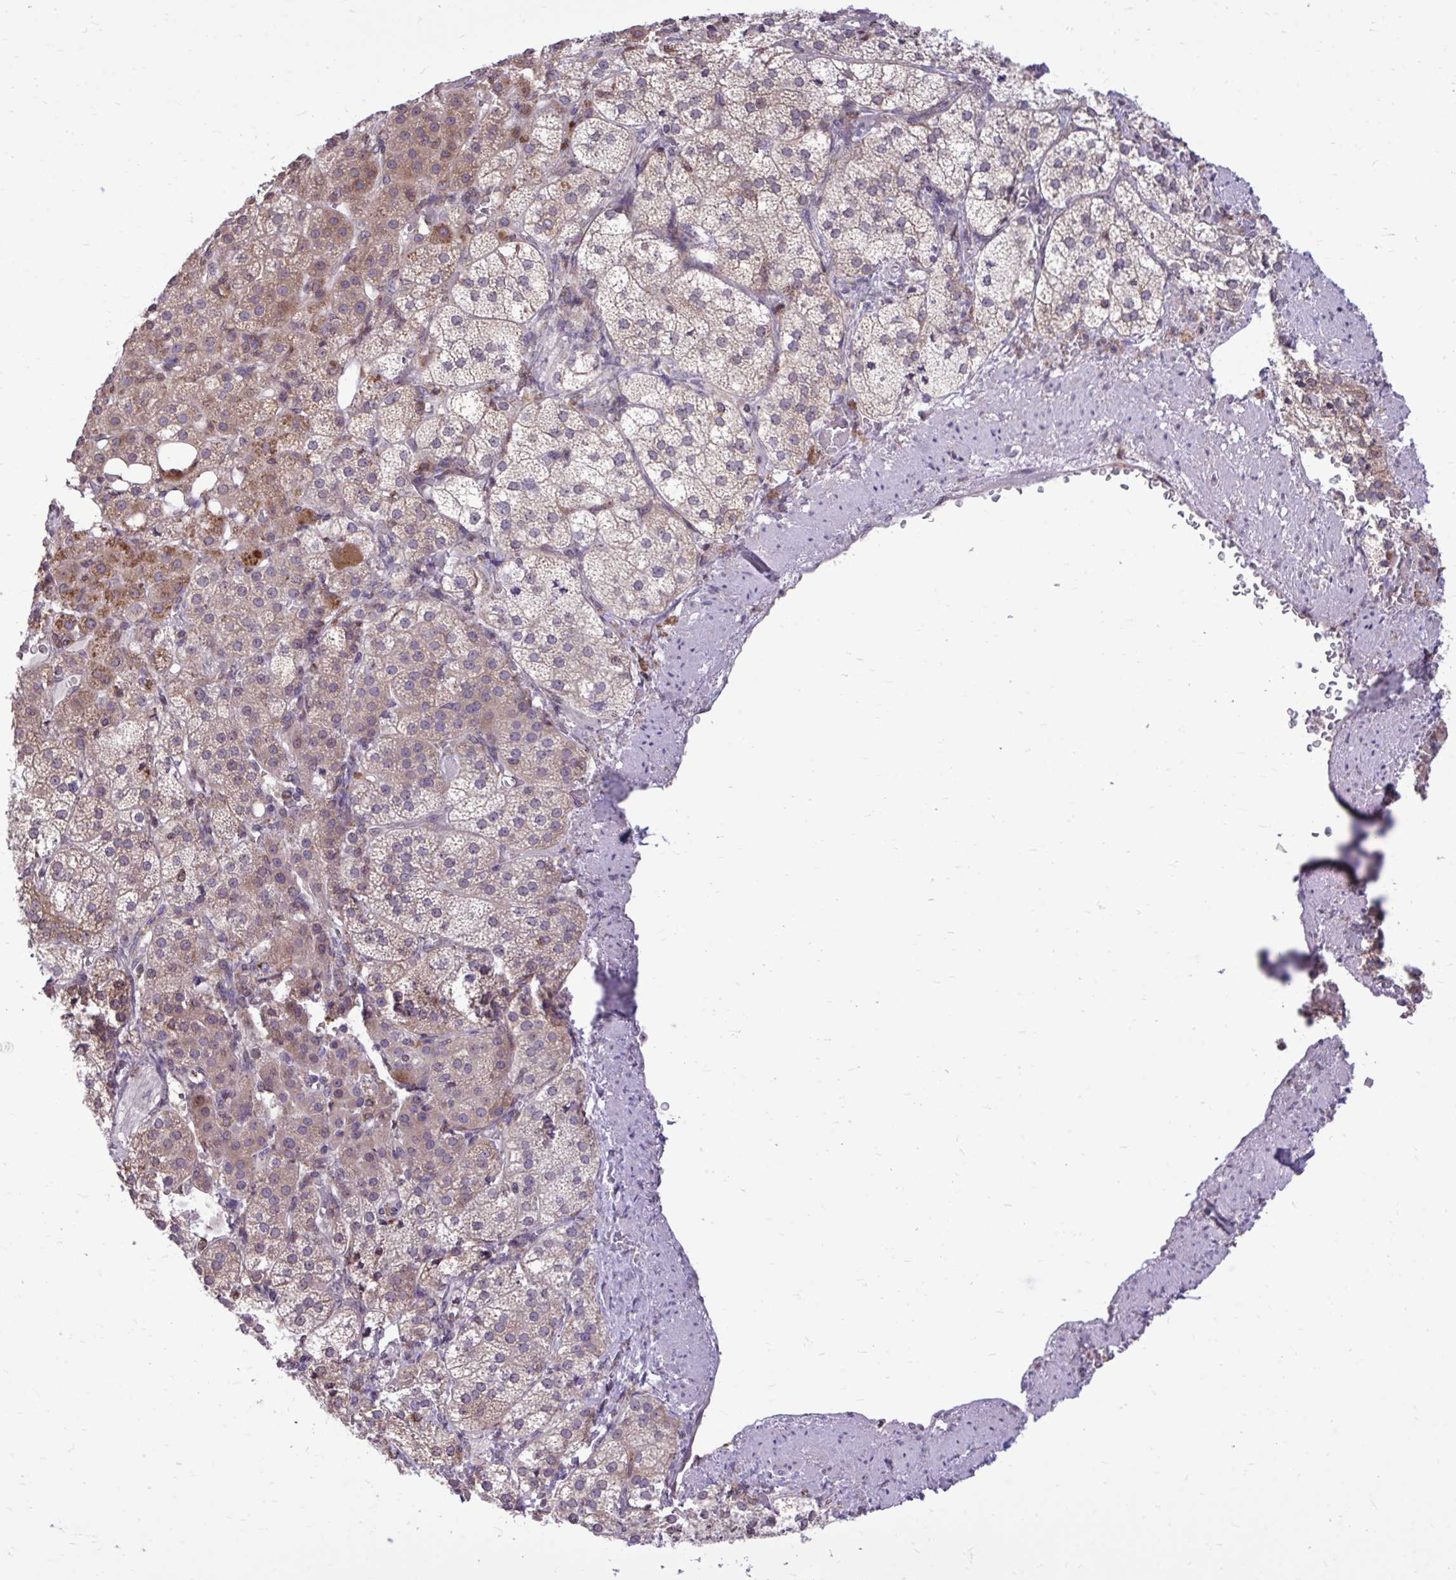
{"staining": {"intensity": "moderate", "quantity": "25%-75%", "location": "cytoplasmic/membranous"}, "tissue": "adrenal gland", "cell_type": "Glandular cells", "image_type": "normal", "snomed": [{"axis": "morphology", "description": "Normal tissue, NOS"}, {"axis": "topography", "description": "Adrenal gland"}], "caption": "Moderate cytoplasmic/membranous expression is present in about 25%-75% of glandular cells in unremarkable adrenal gland.", "gene": "METTL9", "patient": {"sex": "female", "age": 60}}